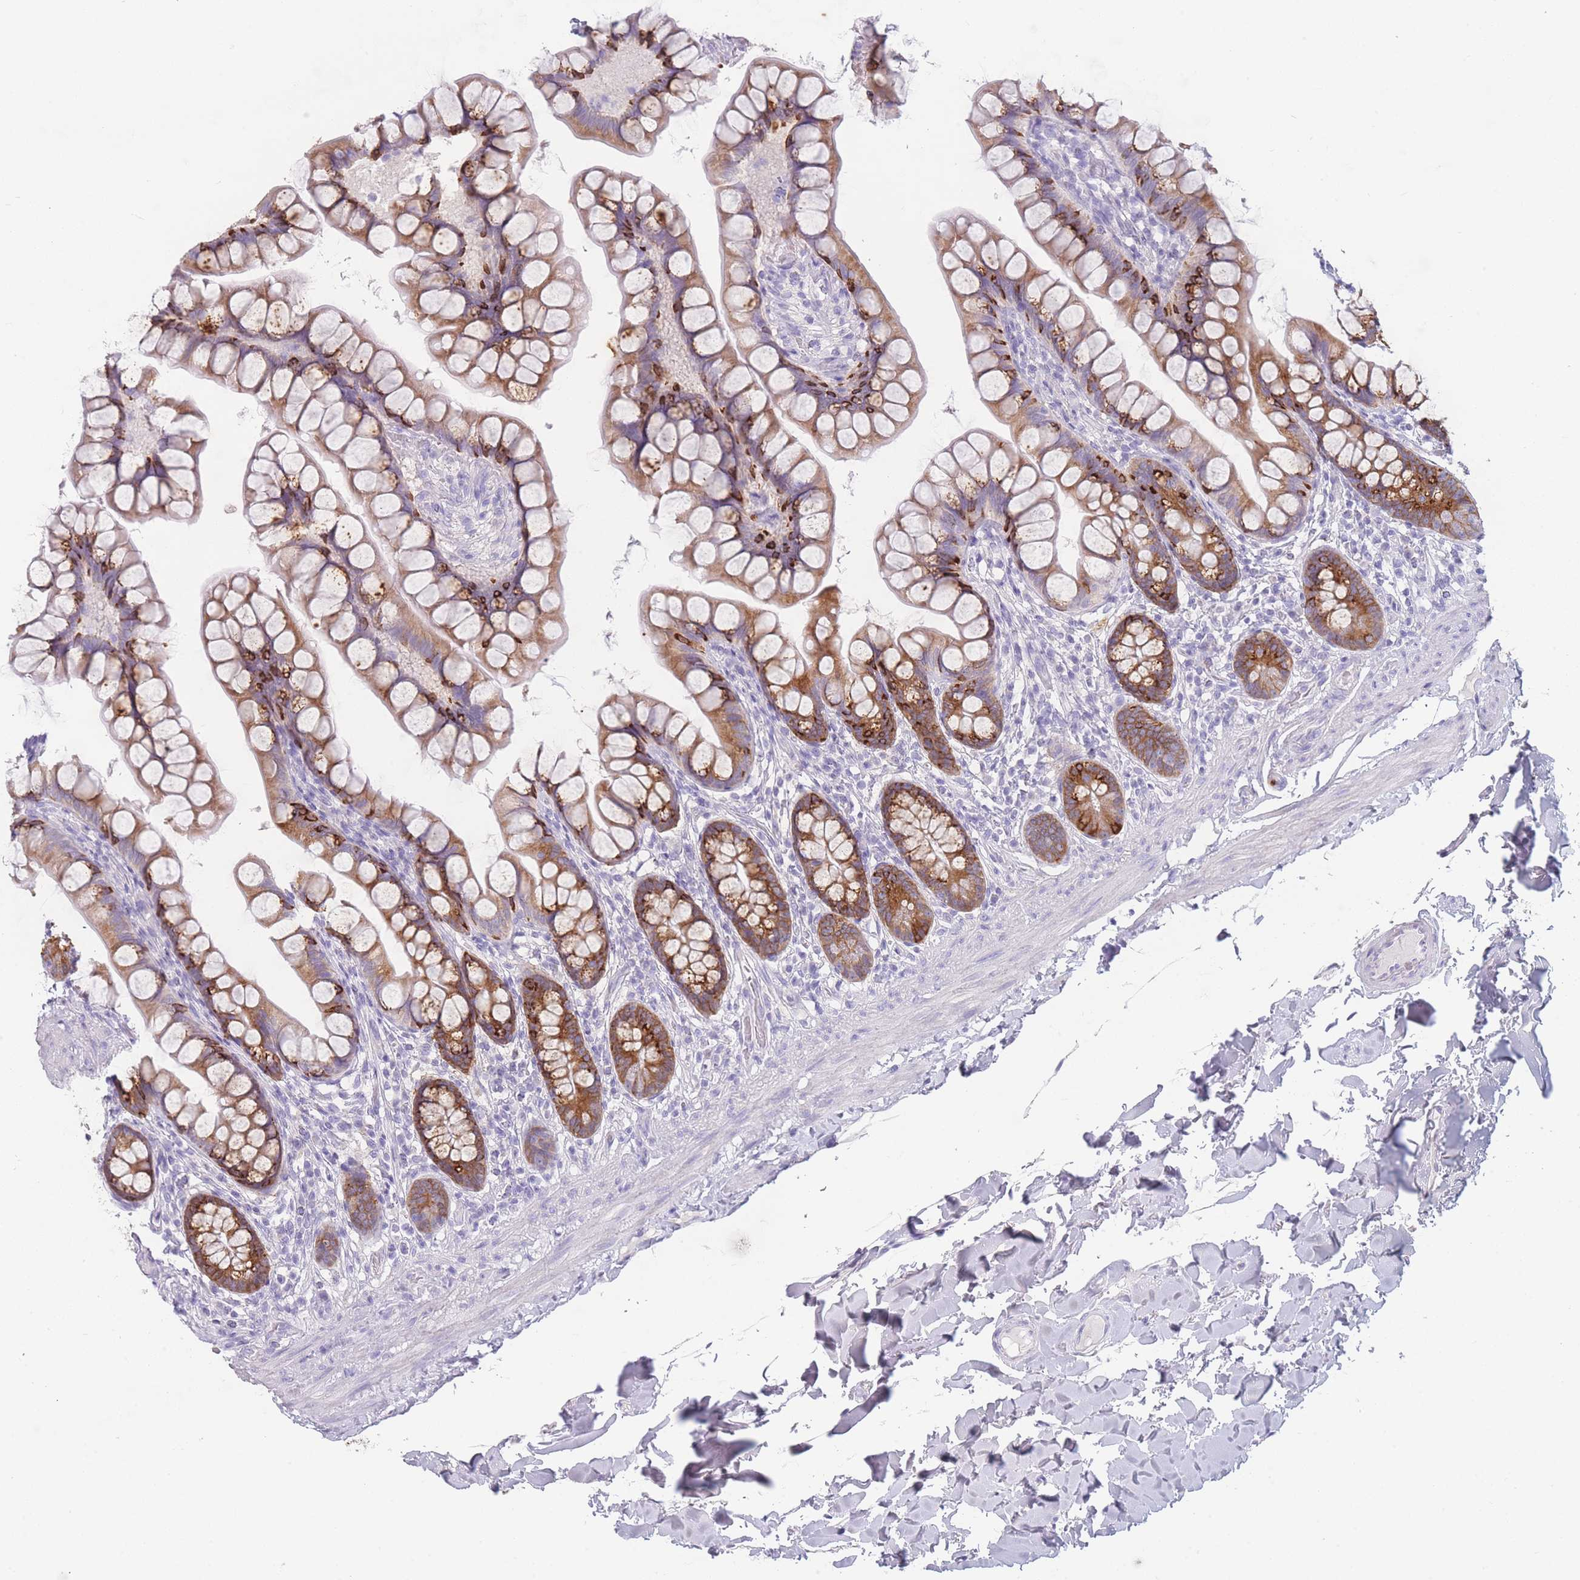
{"staining": {"intensity": "strong", "quantity": ">75%", "location": "cytoplasmic/membranous"}, "tissue": "small intestine", "cell_type": "Glandular cells", "image_type": "normal", "snomed": [{"axis": "morphology", "description": "Normal tissue, NOS"}, {"axis": "topography", "description": "Small intestine"}], "caption": "Immunohistochemistry (DAB (3,3'-diaminobenzidine)) staining of benign human small intestine shows strong cytoplasmic/membranous protein expression in about >75% of glandular cells.", "gene": "ZNF627", "patient": {"sex": "male", "age": 70}}